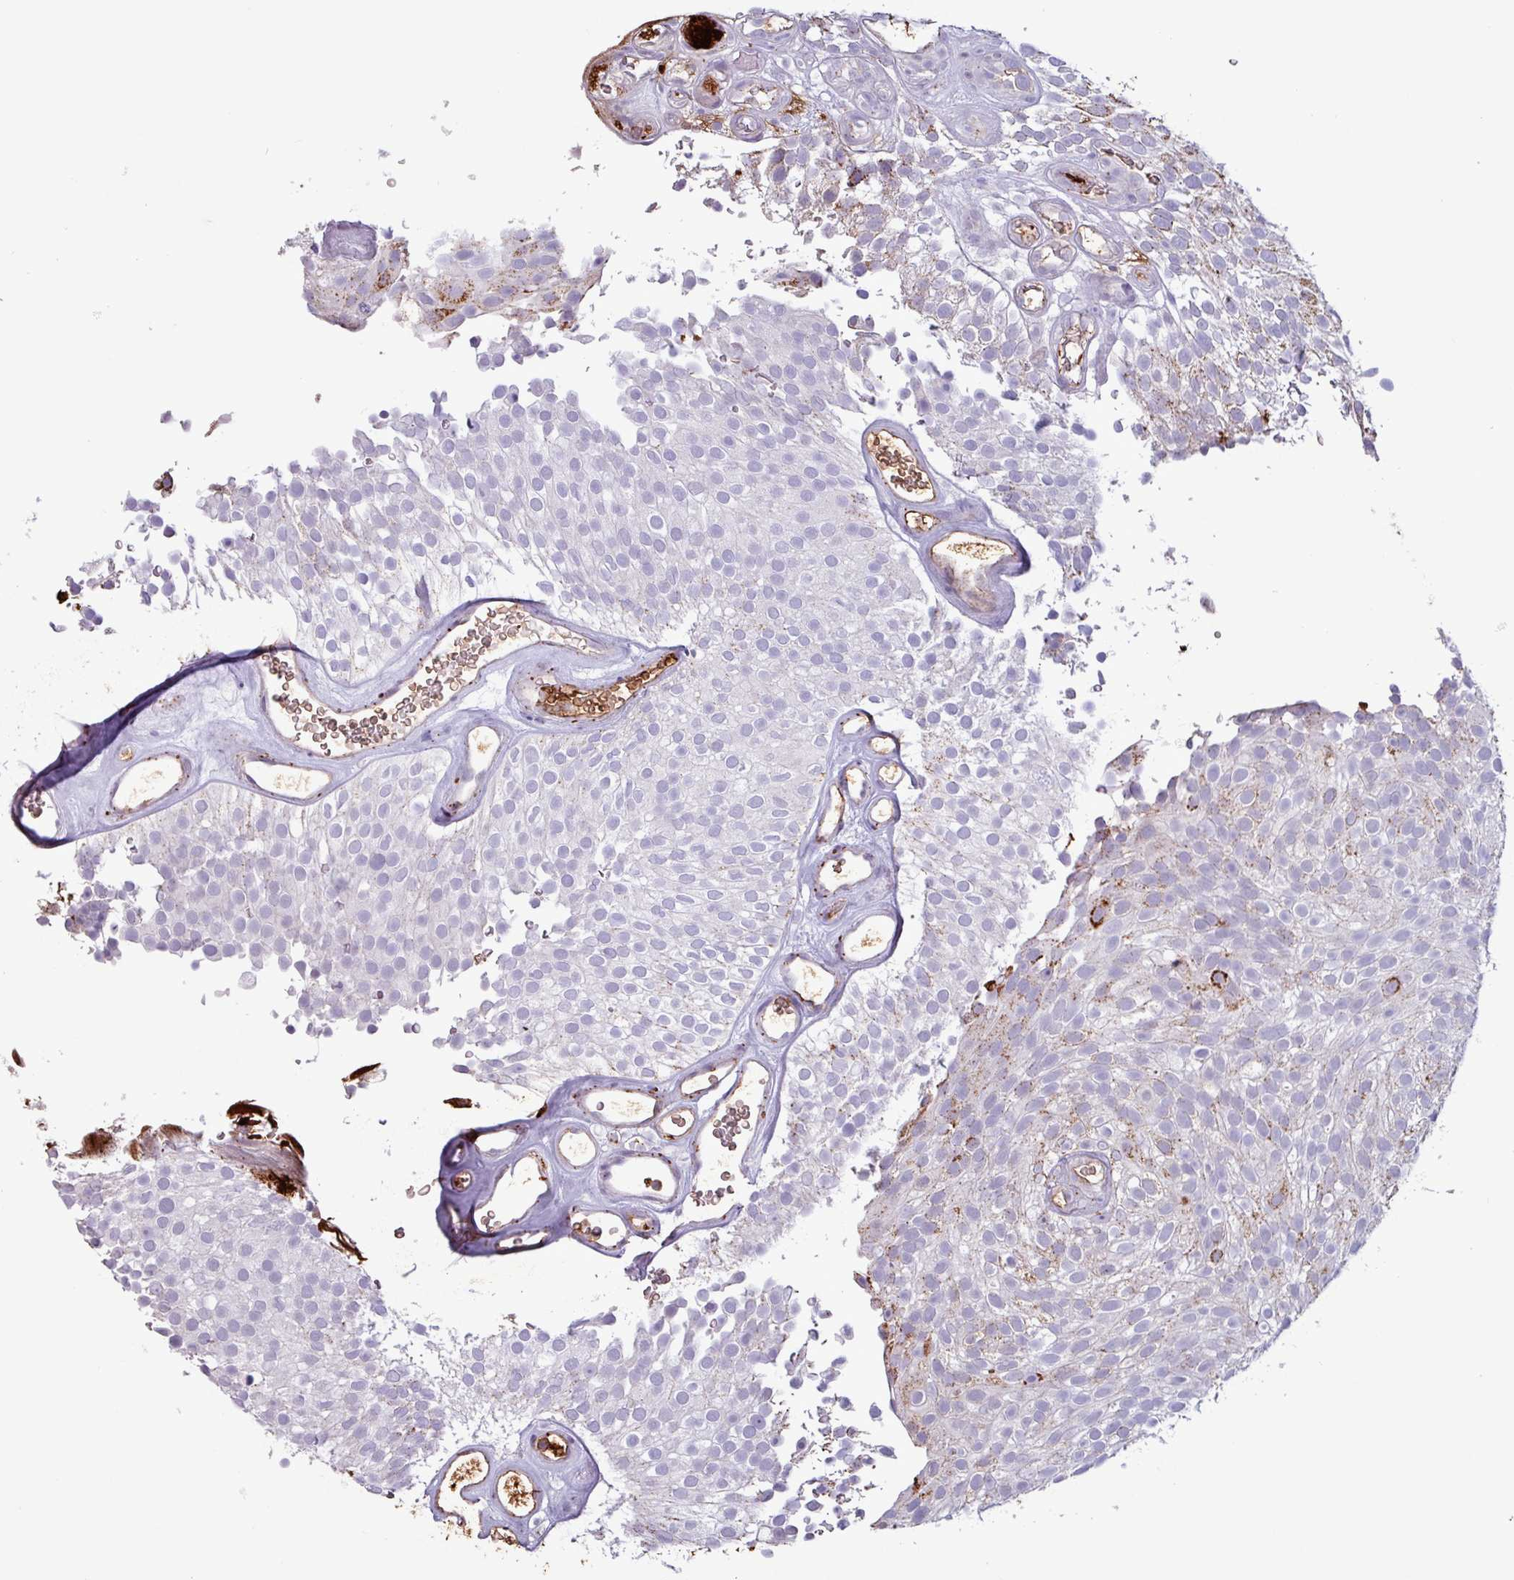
{"staining": {"intensity": "strong", "quantity": "<25%", "location": "cytoplasmic/membranous"}, "tissue": "urothelial cancer", "cell_type": "Tumor cells", "image_type": "cancer", "snomed": [{"axis": "morphology", "description": "Urothelial carcinoma, Low grade"}, {"axis": "topography", "description": "Urinary bladder"}], "caption": "DAB immunohistochemical staining of urothelial cancer exhibits strong cytoplasmic/membranous protein expression in approximately <25% of tumor cells.", "gene": "PLIN2", "patient": {"sex": "male", "age": 78}}